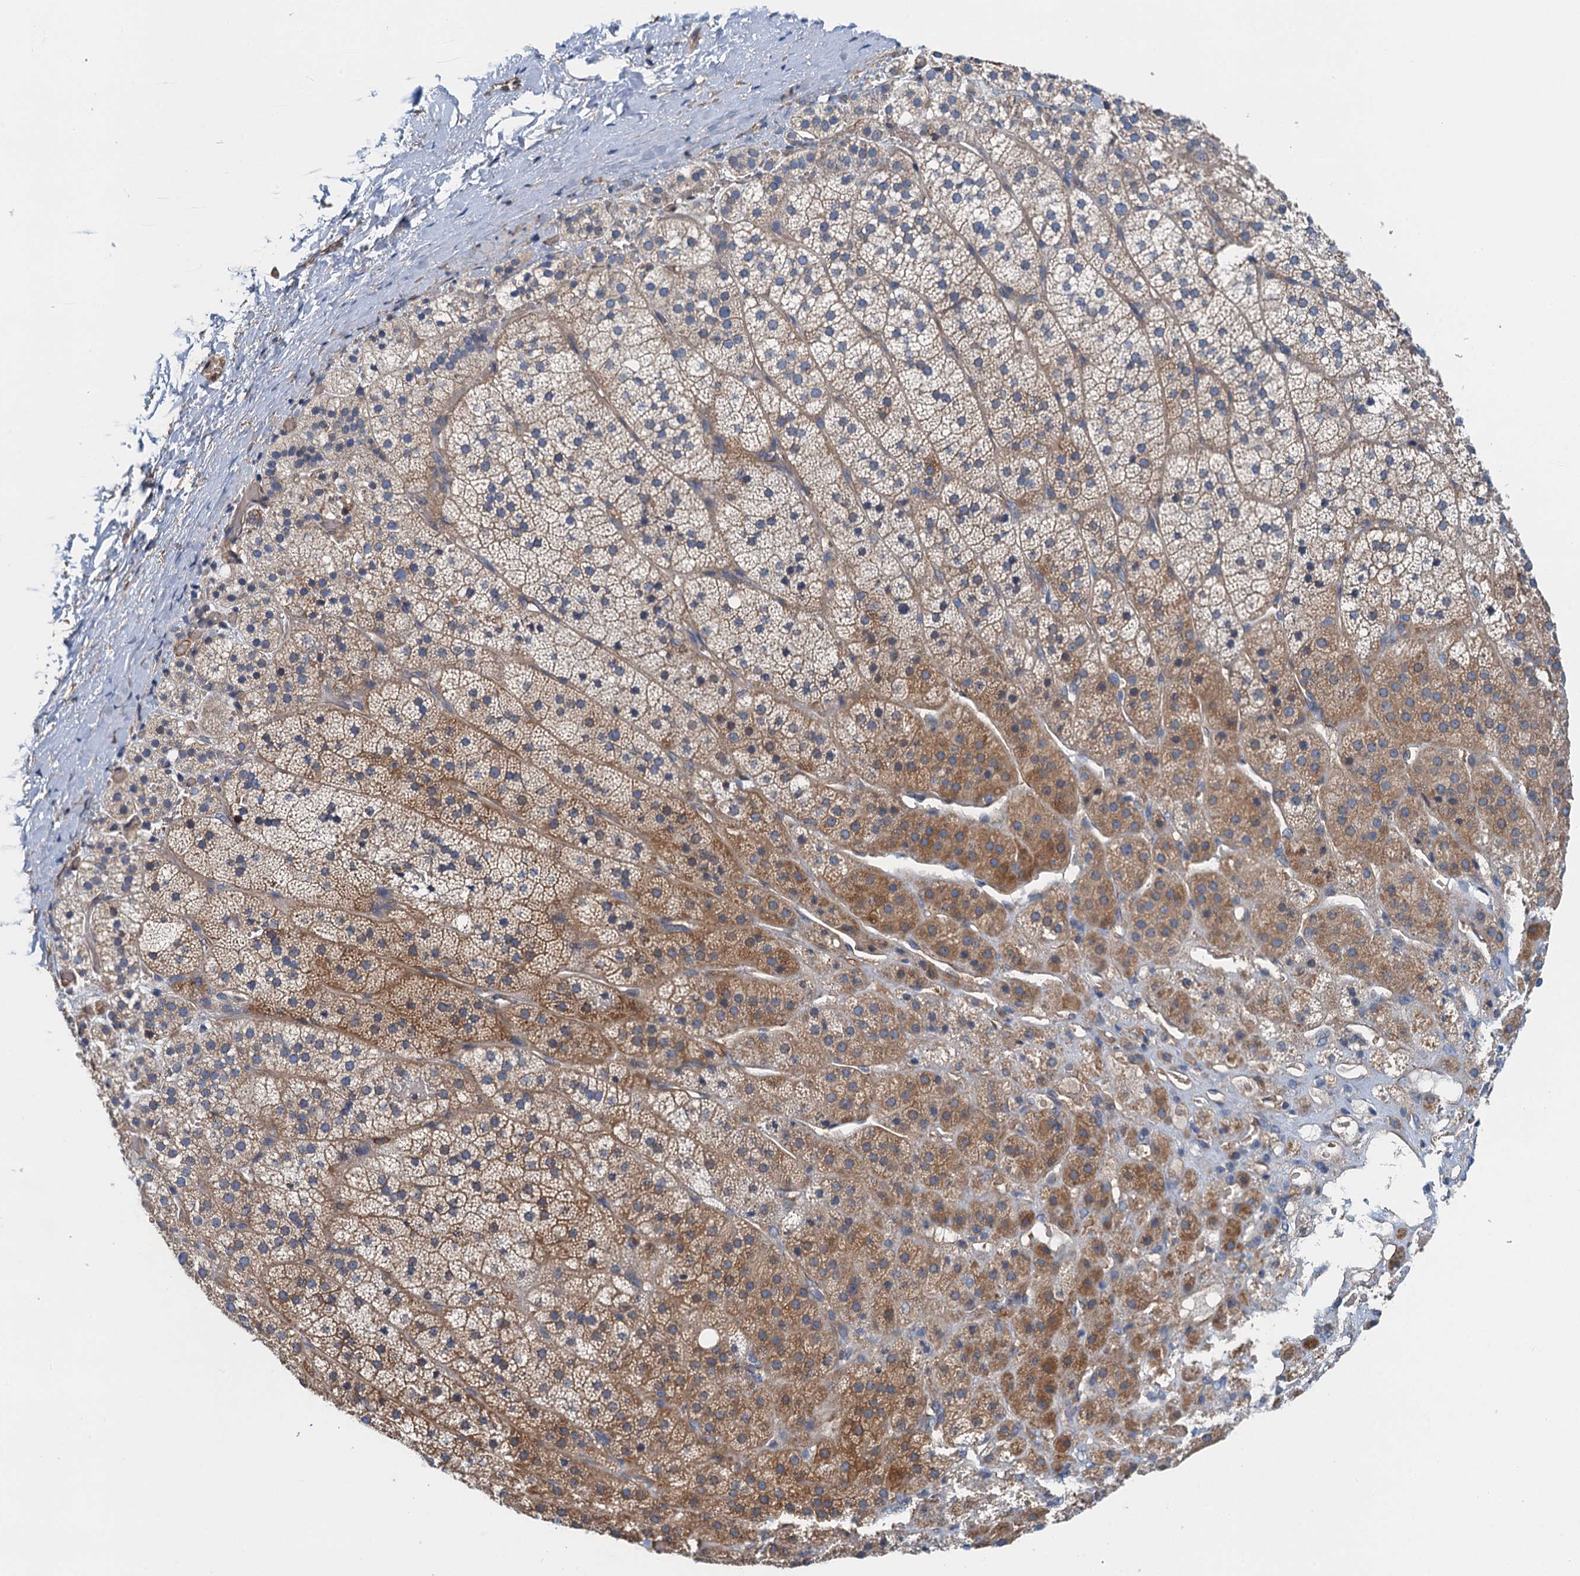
{"staining": {"intensity": "moderate", "quantity": "25%-75%", "location": "cytoplasmic/membranous"}, "tissue": "adrenal gland", "cell_type": "Glandular cells", "image_type": "normal", "snomed": [{"axis": "morphology", "description": "Normal tissue, NOS"}, {"axis": "topography", "description": "Adrenal gland"}], "caption": "The micrograph exhibits staining of normal adrenal gland, revealing moderate cytoplasmic/membranous protein expression (brown color) within glandular cells.", "gene": "ROGDI", "patient": {"sex": "female", "age": 44}}